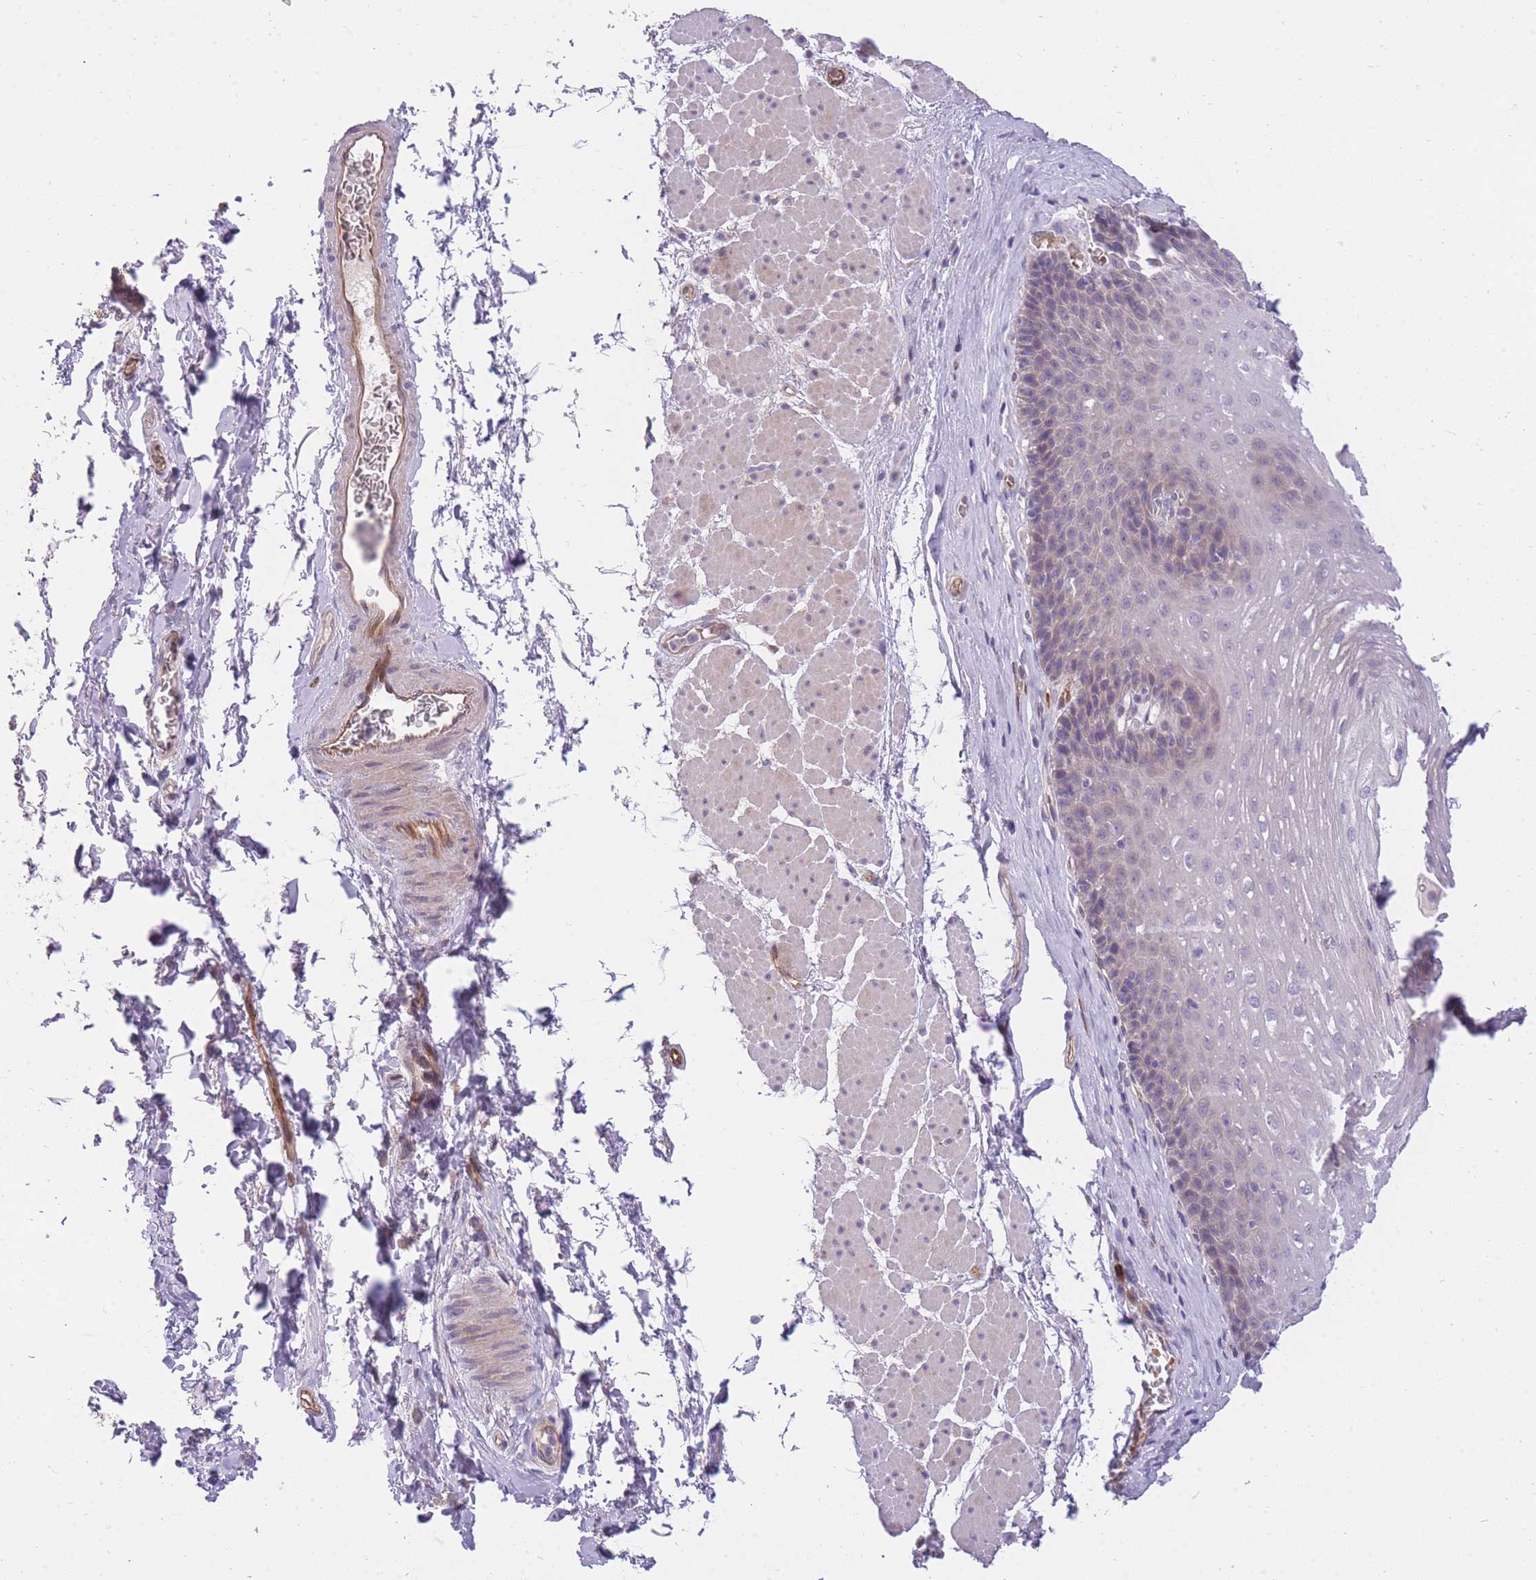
{"staining": {"intensity": "weak", "quantity": "25%-75%", "location": "cytoplasmic/membranous"}, "tissue": "esophagus", "cell_type": "Squamous epithelial cells", "image_type": "normal", "snomed": [{"axis": "morphology", "description": "Normal tissue, NOS"}, {"axis": "topography", "description": "Esophagus"}], "caption": "Human esophagus stained for a protein (brown) demonstrates weak cytoplasmic/membranous positive positivity in about 25%-75% of squamous epithelial cells.", "gene": "CRYGN", "patient": {"sex": "female", "age": 66}}